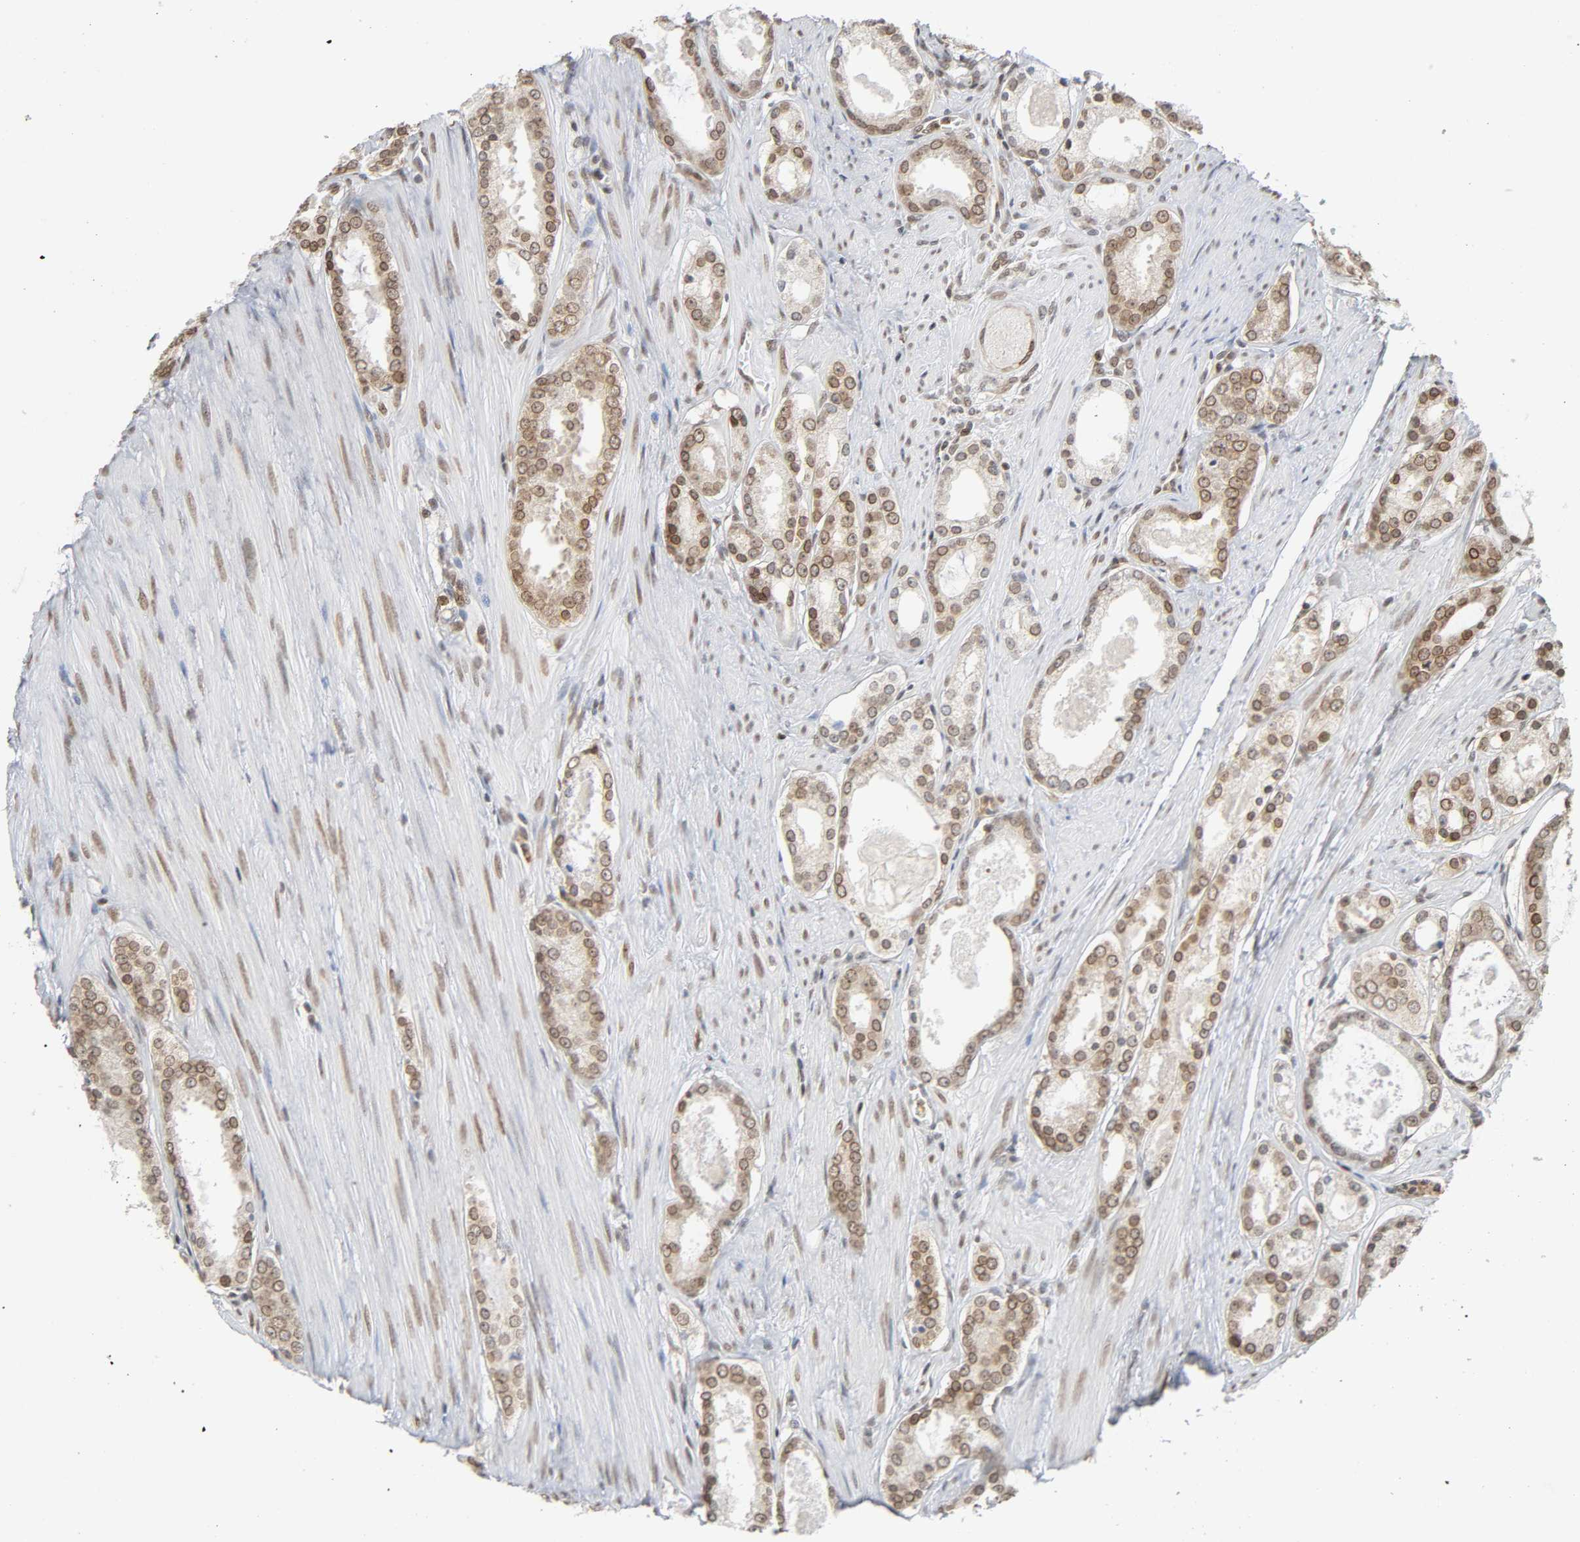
{"staining": {"intensity": "moderate", "quantity": ">75%", "location": "nuclear"}, "tissue": "prostate cancer", "cell_type": "Tumor cells", "image_type": "cancer", "snomed": [{"axis": "morphology", "description": "Adenocarcinoma, Low grade"}, {"axis": "topography", "description": "Prostate"}], "caption": "This image exhibits prostate cancer (low-grade adenocarcinoma) stained with immunohistochemistry to label a protein in brown. The nuclear of tumor cells show moderate positivity for the protein. Nuclei are counter-stained blue.", "gene": "SUMO1", "patient": {"sex": "male", "age": 57}}